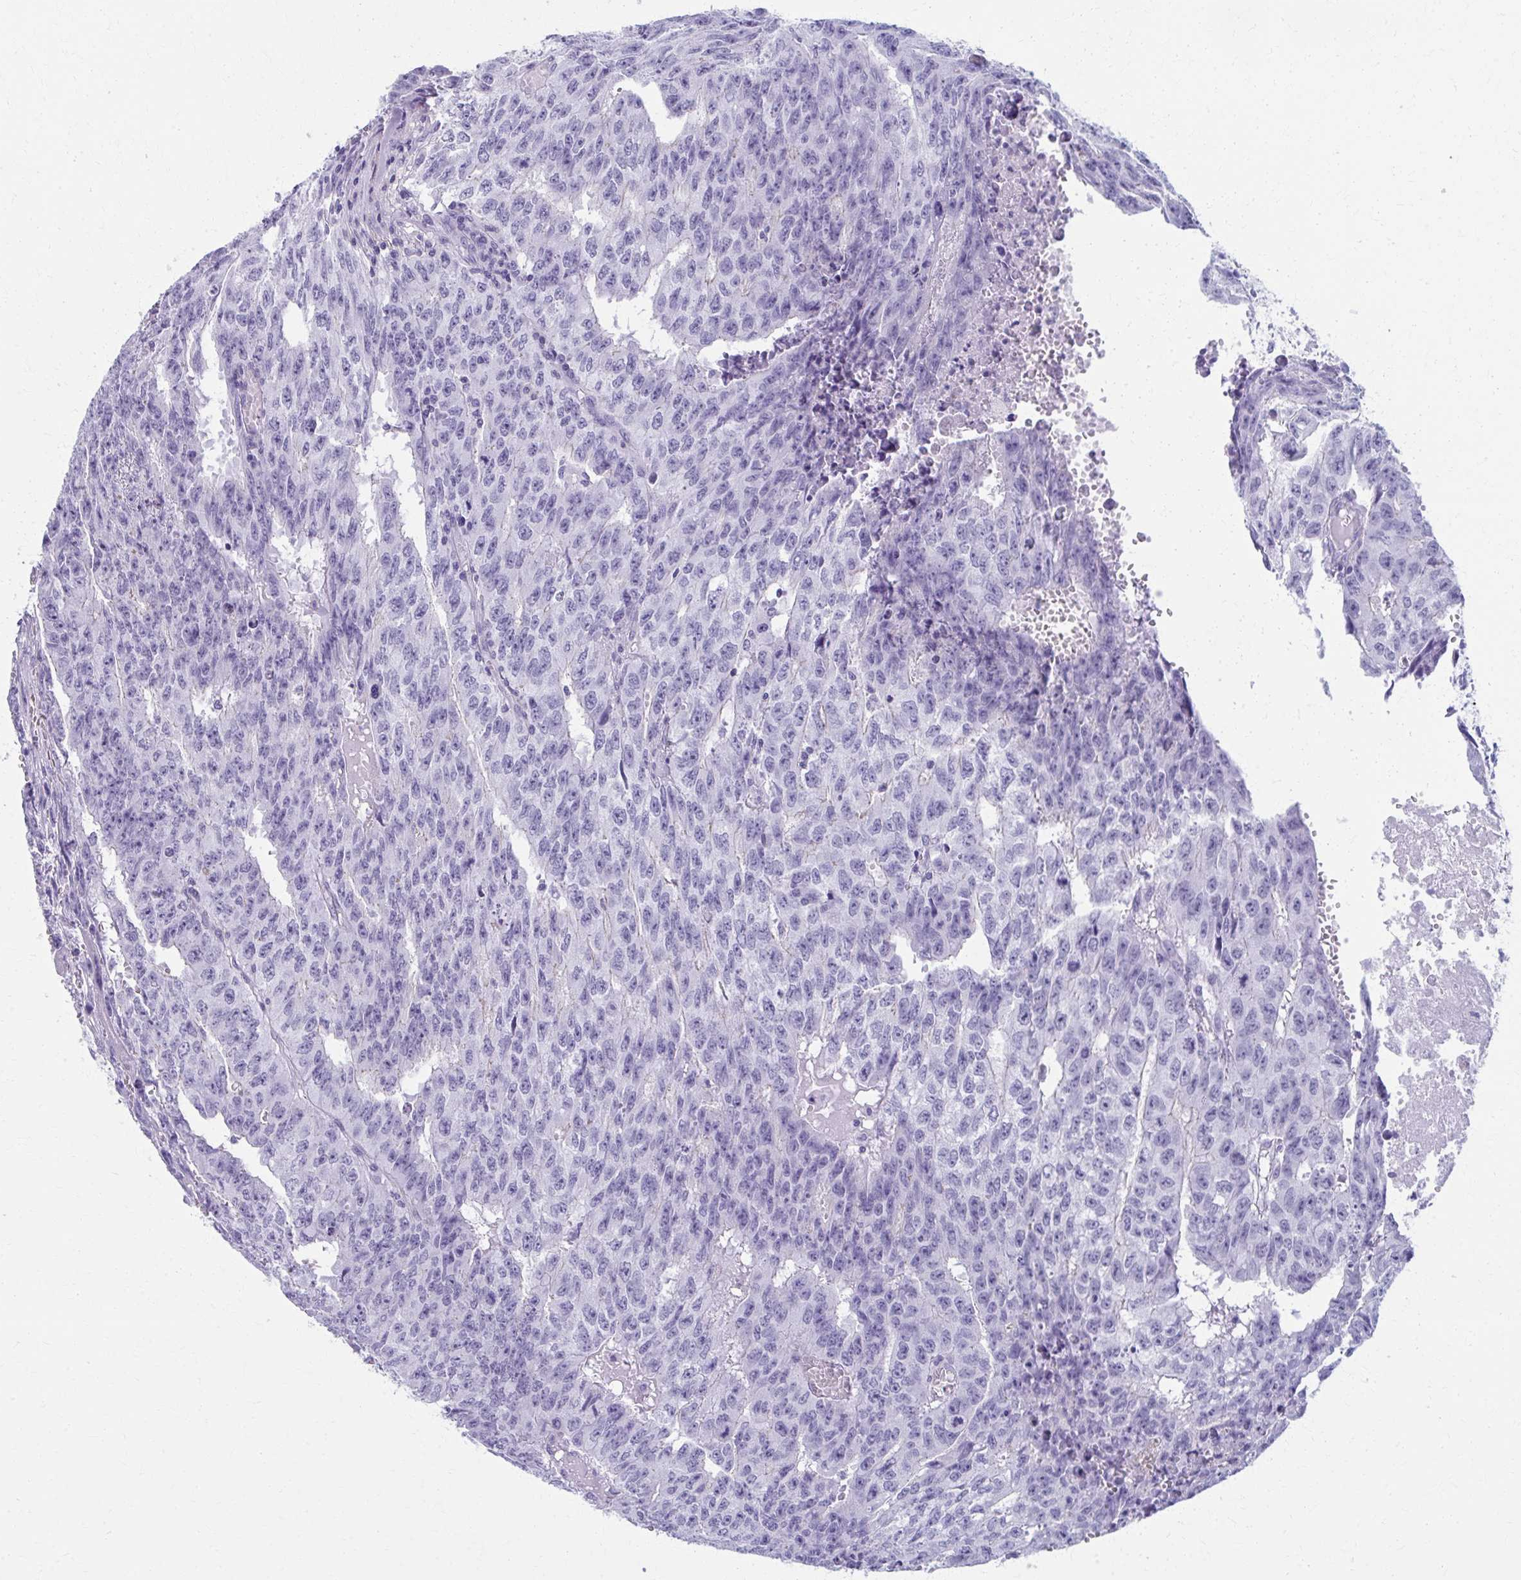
{"staining": {"intensity": "negative", "quantity": "none", "location": "none"}, "tissue": "testis cancer", "cell_type": "Tumor cells", "image_type": "cancer", "snomed": [{"axis": "morphology", "description": "Carcinoma, Embryonal, NOS"}, {"axis": "morphology", "description": "Teratoma, malignant, NOS"}, {"axis": "topography", "description": "Testis"}], "caption": "Micrograph shows no protein positivity in tumor cells of testis cancer tissue.", "gene": "MPLKIP", "patient": {"sex": "male", "age": 24}}